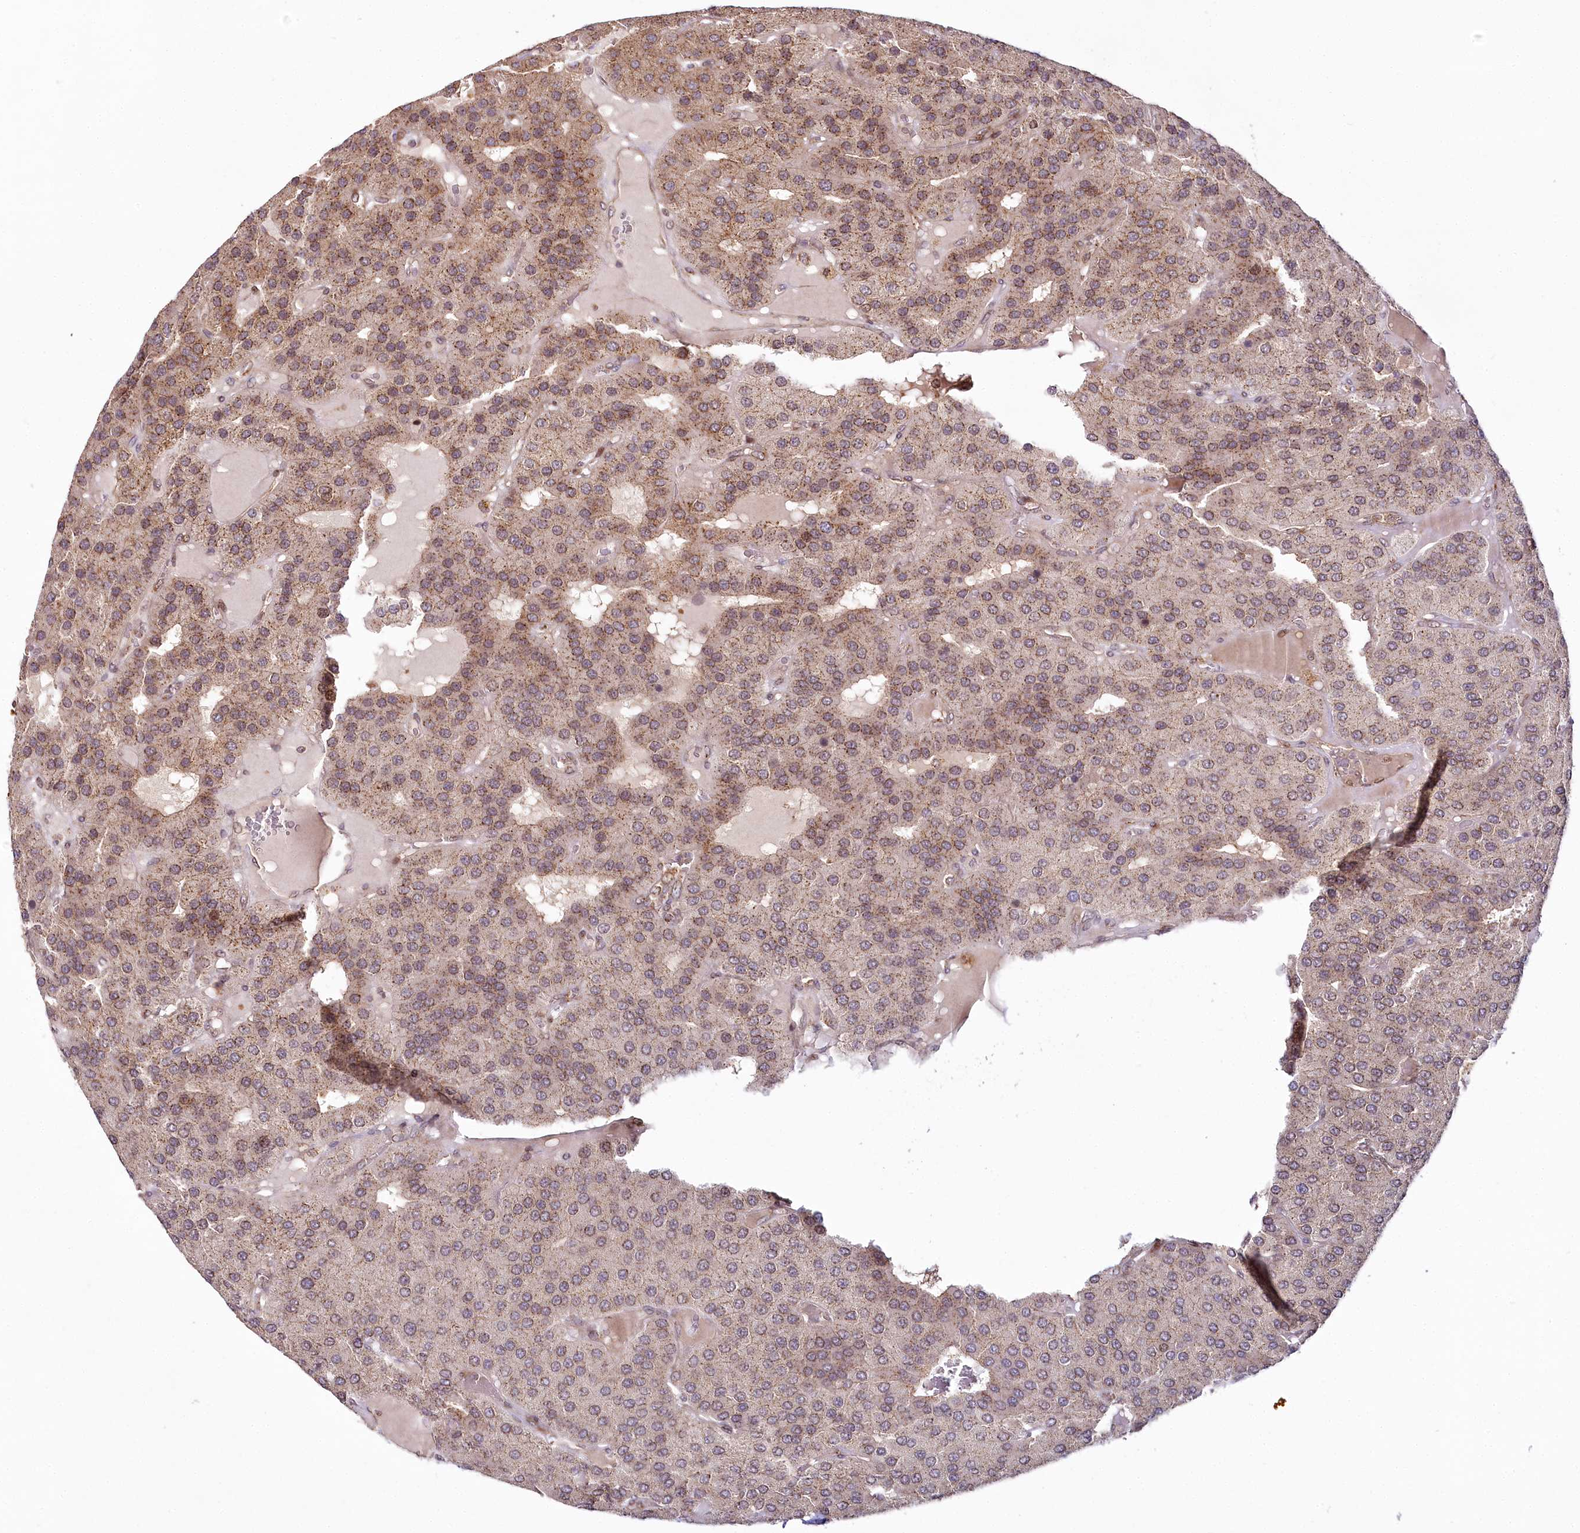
{"staining": {"intensity": "moderate", "quantity": ">75%", "location": "cytoplasmic/membranous"}, "tissue": "parathyroid gland", "cell_type": "Glandular cells", "image_type": "normal", "snomed": [{"axis": "morphology", "description": "Normal tissue, NOS"}, {"axis": "morphology", "description": "Adenoma, NOS"}, {"axis": "topography", "description": "Parathyroid gland"}], "caption": "Brown immunohistochemical staining in benign human parathyroid gland exhibits moderate cytoplasmic/membranous expression in about >75% of glandular cells.", "gene": "COPG1", "patient": {"sex": "female", "age": 86}}